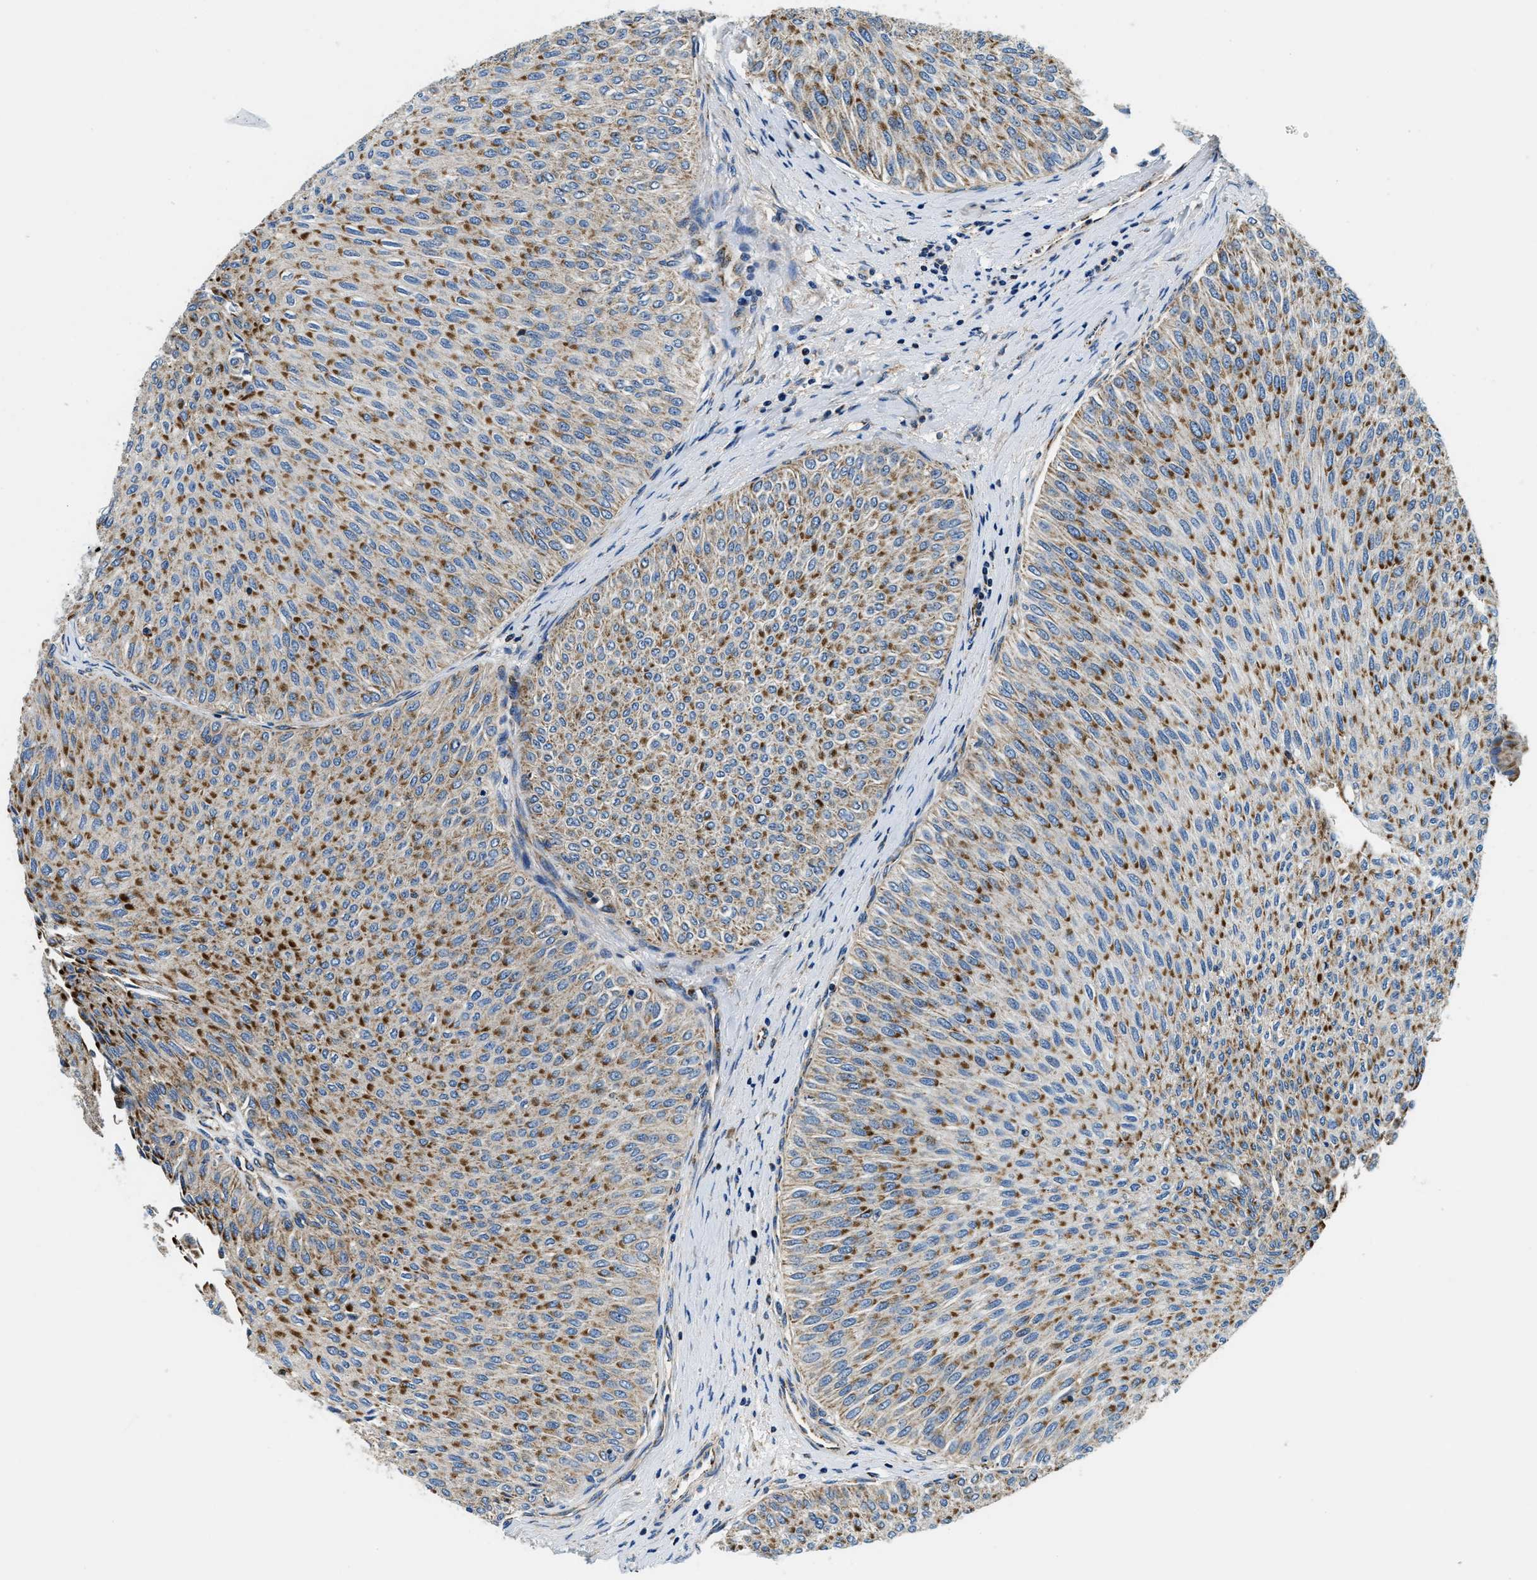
{"staining": {"intensity": "moderate", "quantity": ">75%", "location": "cytoplasmic/membranous"}, "tissue": "urothelial cancer", "cell_type": "Tumor cells", "image_type": "cancer", "snomed": [{"axis": "morphology", "description": "Urothelial carcinoma, Low grade"}, {"axis": "topography", "description": "Urinary bladder"}], "caption": "Brown immunohistochemical staining in human low-grade urothelial carcinoma shows moderate cytoplasmic/membranous staining in approximately >75% of tumor cells.", "gene": "SAMD4B", "patient": {"sex": "male", "age": 78}}